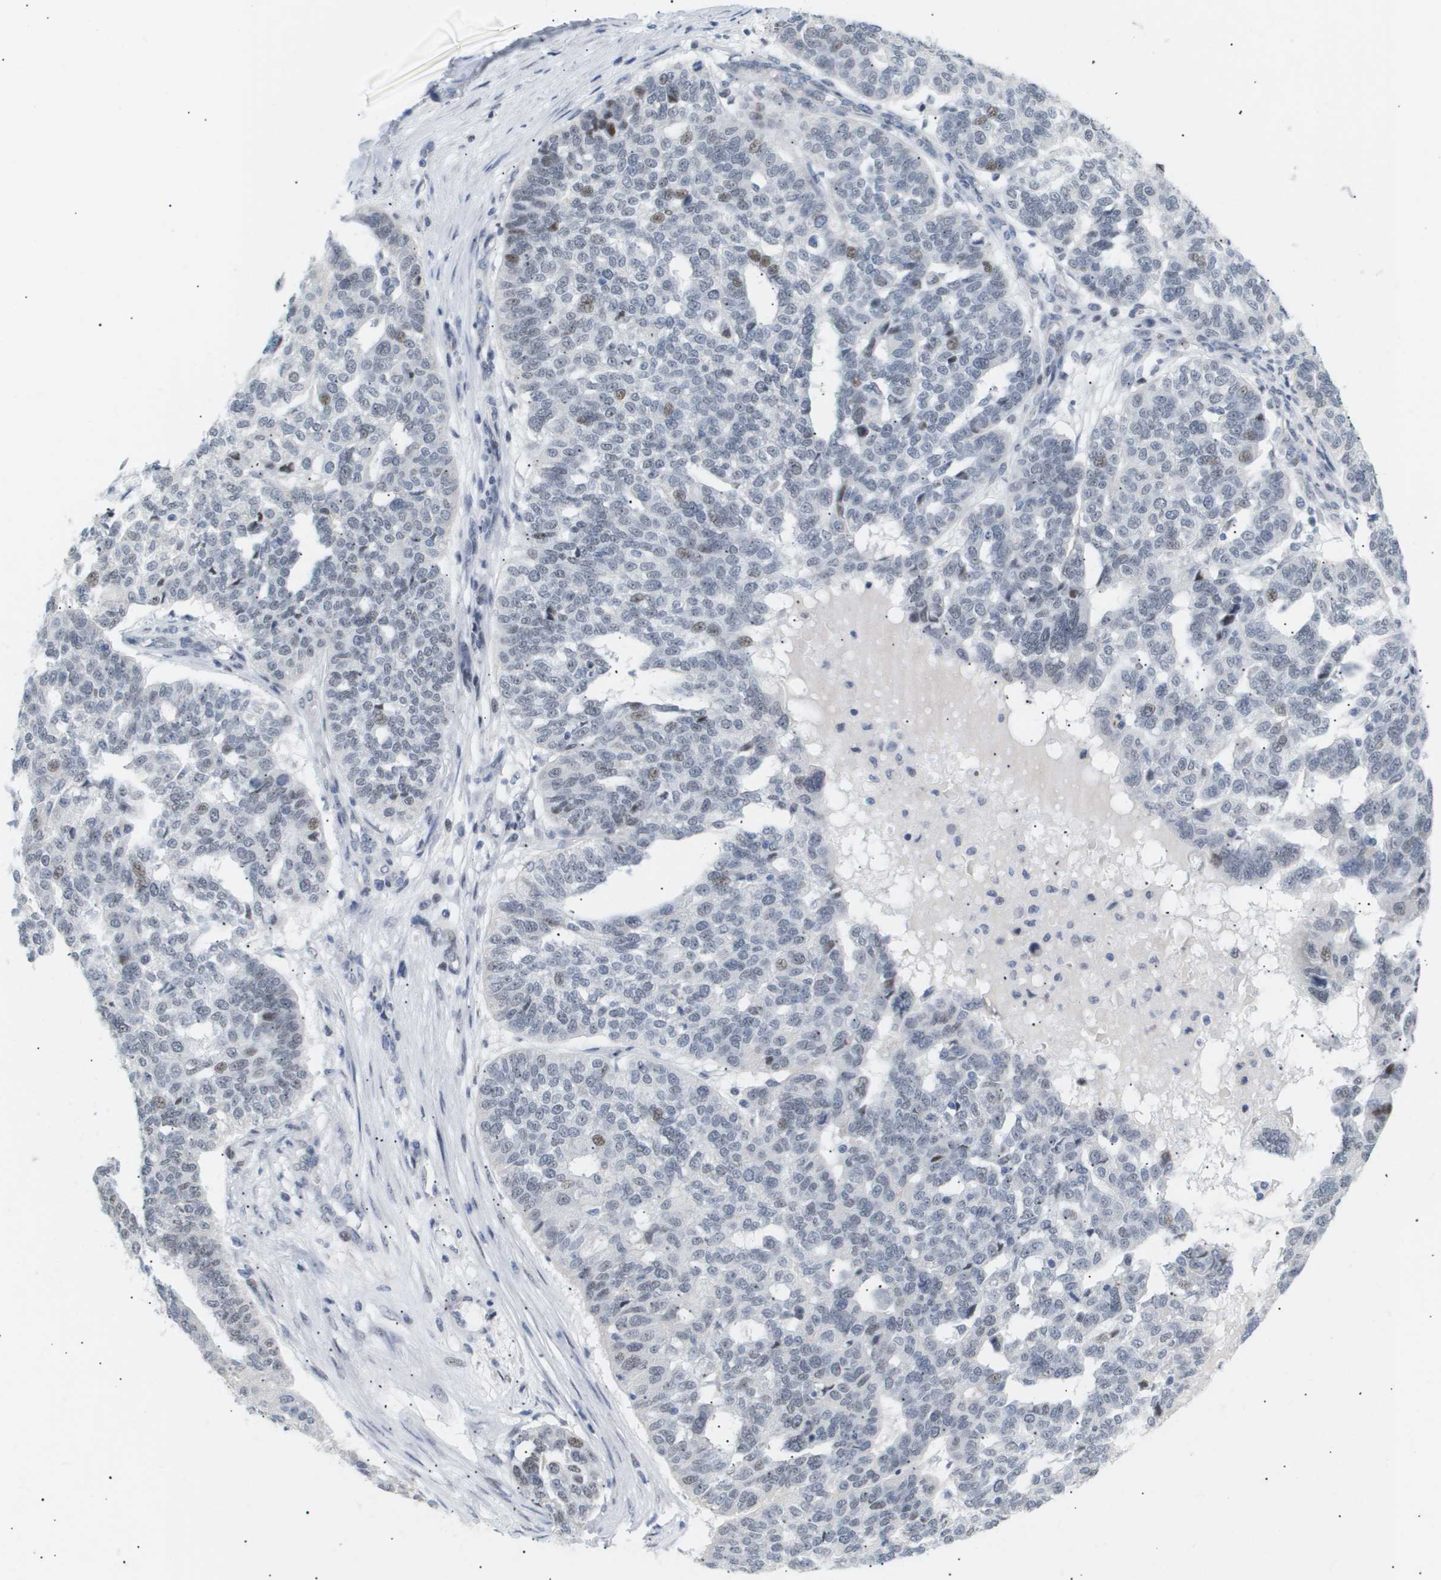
{"staining": {"intensity": "moderate", "quantity": "<25%", "location": "nuclear"}, "tissue": "ovarian cancer", "cell_type": "Tumor cells", "image_type": "cancer", "snomed": [{"axis": "morphology", "description": "Cystadenocarcinoma, serous, NOS"}, {"axis": "topography", "description": "Ovary"}], "caption": "This image displays immunohistochemistry (IHC) staining of human ovarian cancer (serous cystadenocarcinoma), with low moderate nuclear expression in approximately <25% of tumor cells.", "gene": "PPARD", "patient": {"sex": "female", "age": 59}}